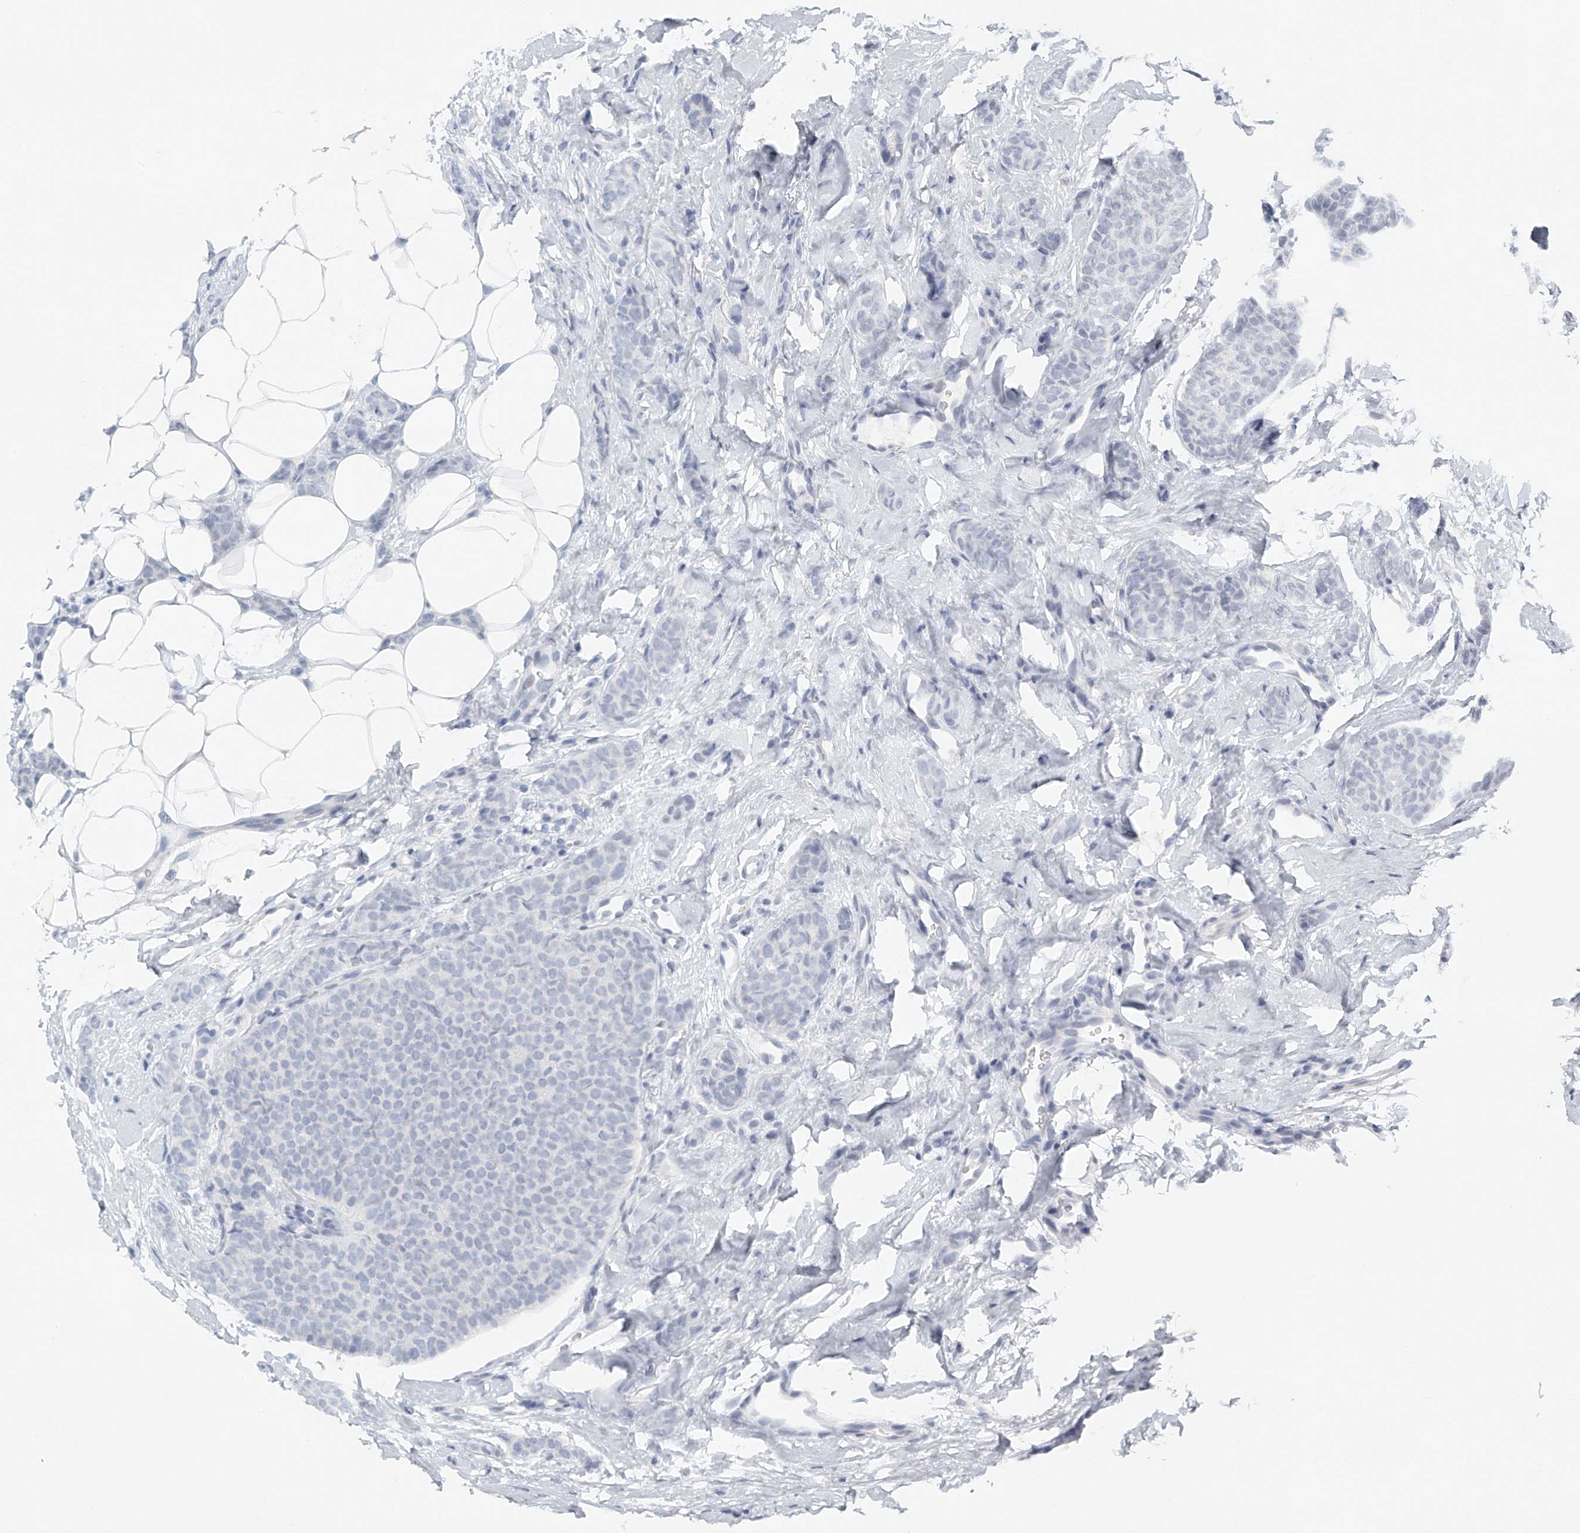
{"staining": {"intensity": "negative", "quantity": "none", "location": "none"}, "tissue": "breast cancer", "cell_type": "Tumor cells", "image_type": "cancer", "snomed": [{"axis": "morphology", "description": "Lobular carcinoma"}, {"axis": "topography", "description": "Skin"}, {"axis": "topography", "description": "Breast"}], "caption": "Tumor cells show no significant staining in breast lobular carcinoma.", "gene": "FAT2", "patient": {"sex": "female", "age": 46}}